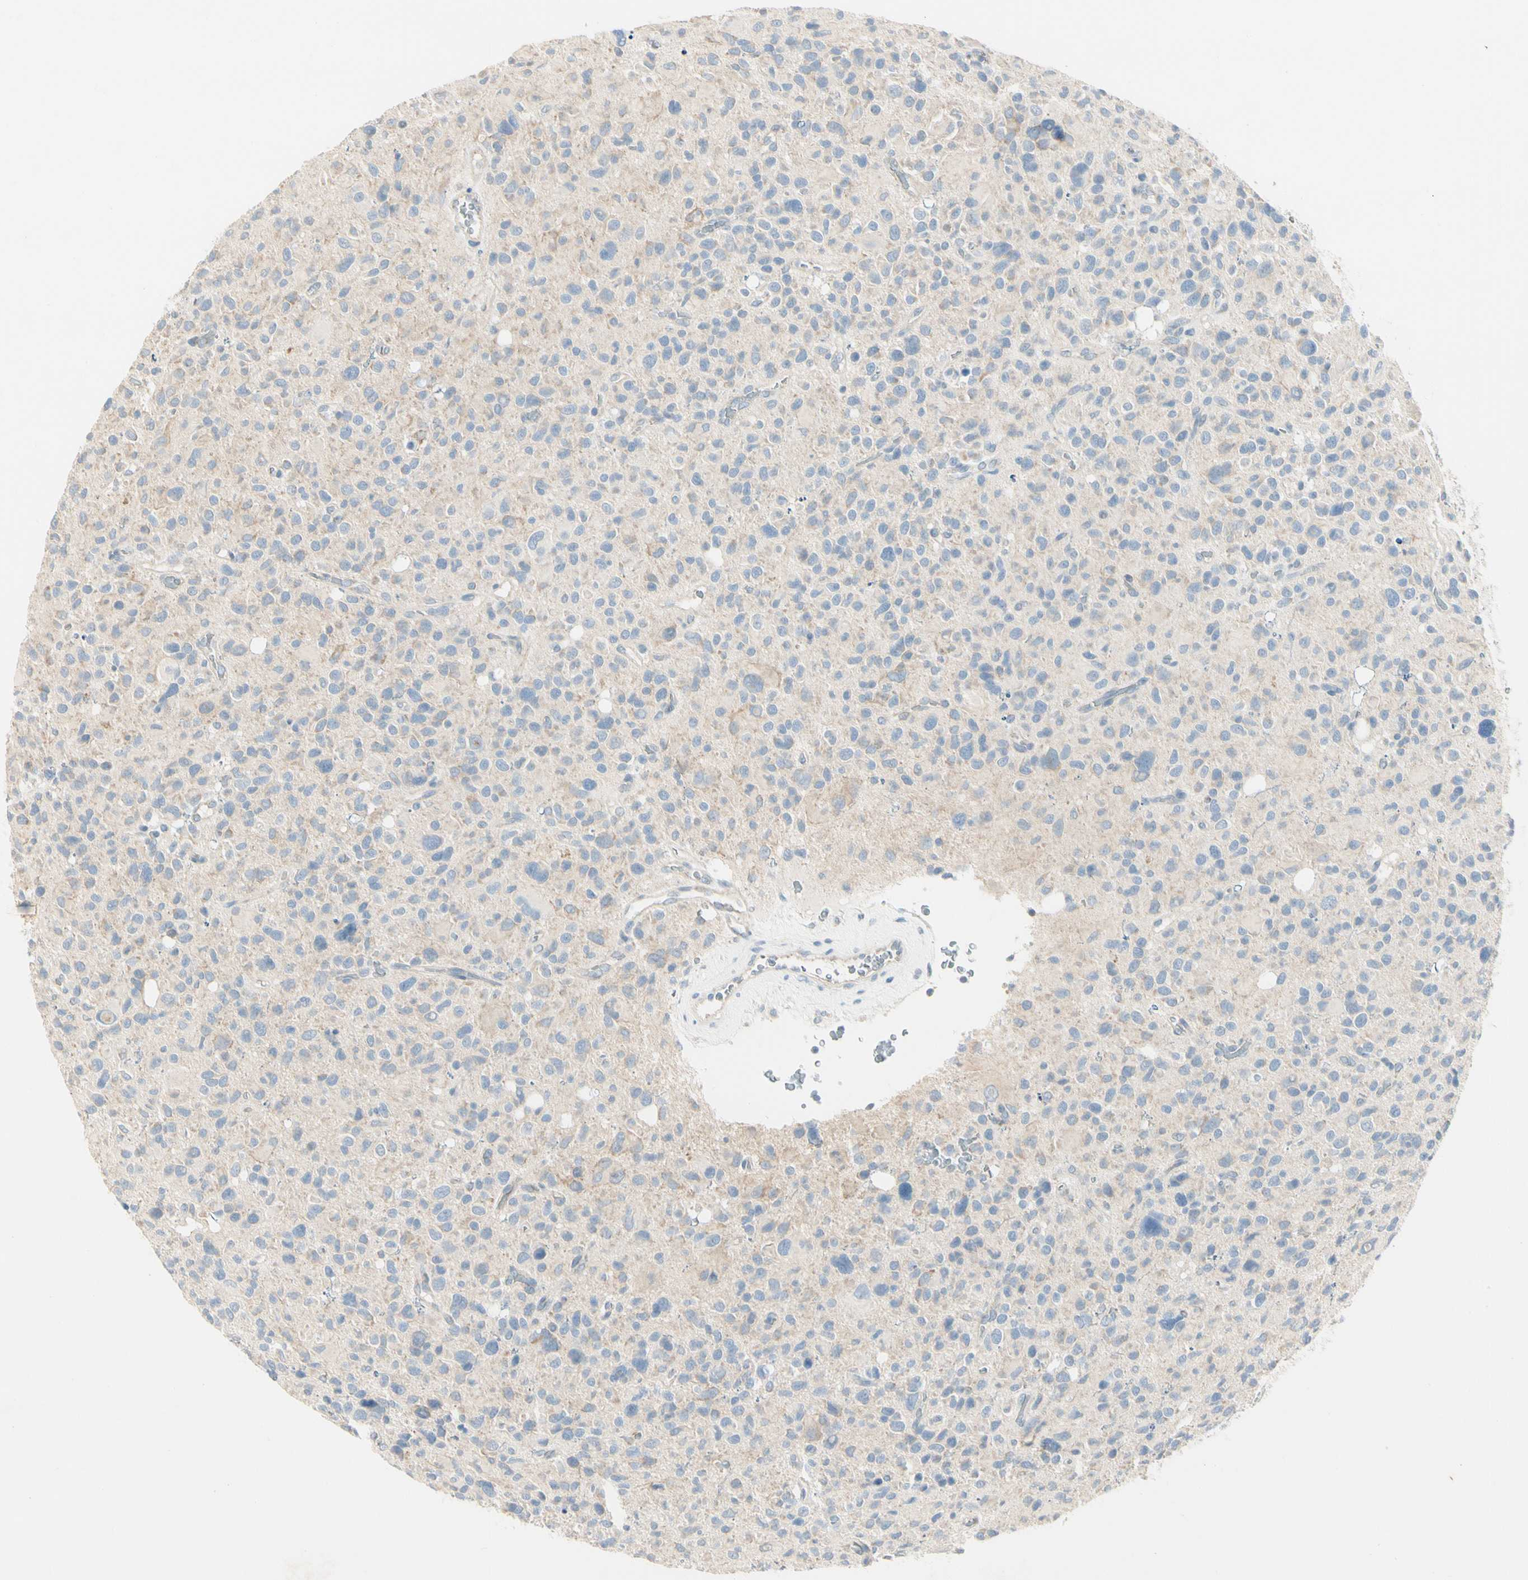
{"staining": {"intensity": "negative", "quantity": "none", "location": "none"}, "tissue": "glioma", "cell_type": "Tumor cells", "image_type": "cancer", "snomed": [{"axis": "morphology", "description": "Glioma, malignant, High grade"}, {"axis": "topography", "description": "Brain"}], "caption": "This is an IHC histopathology image of human glioma. There is no positivity in tumor cells.", "gene": "ALDH18A1", "patient": {"sex": "male", "age": 48}}